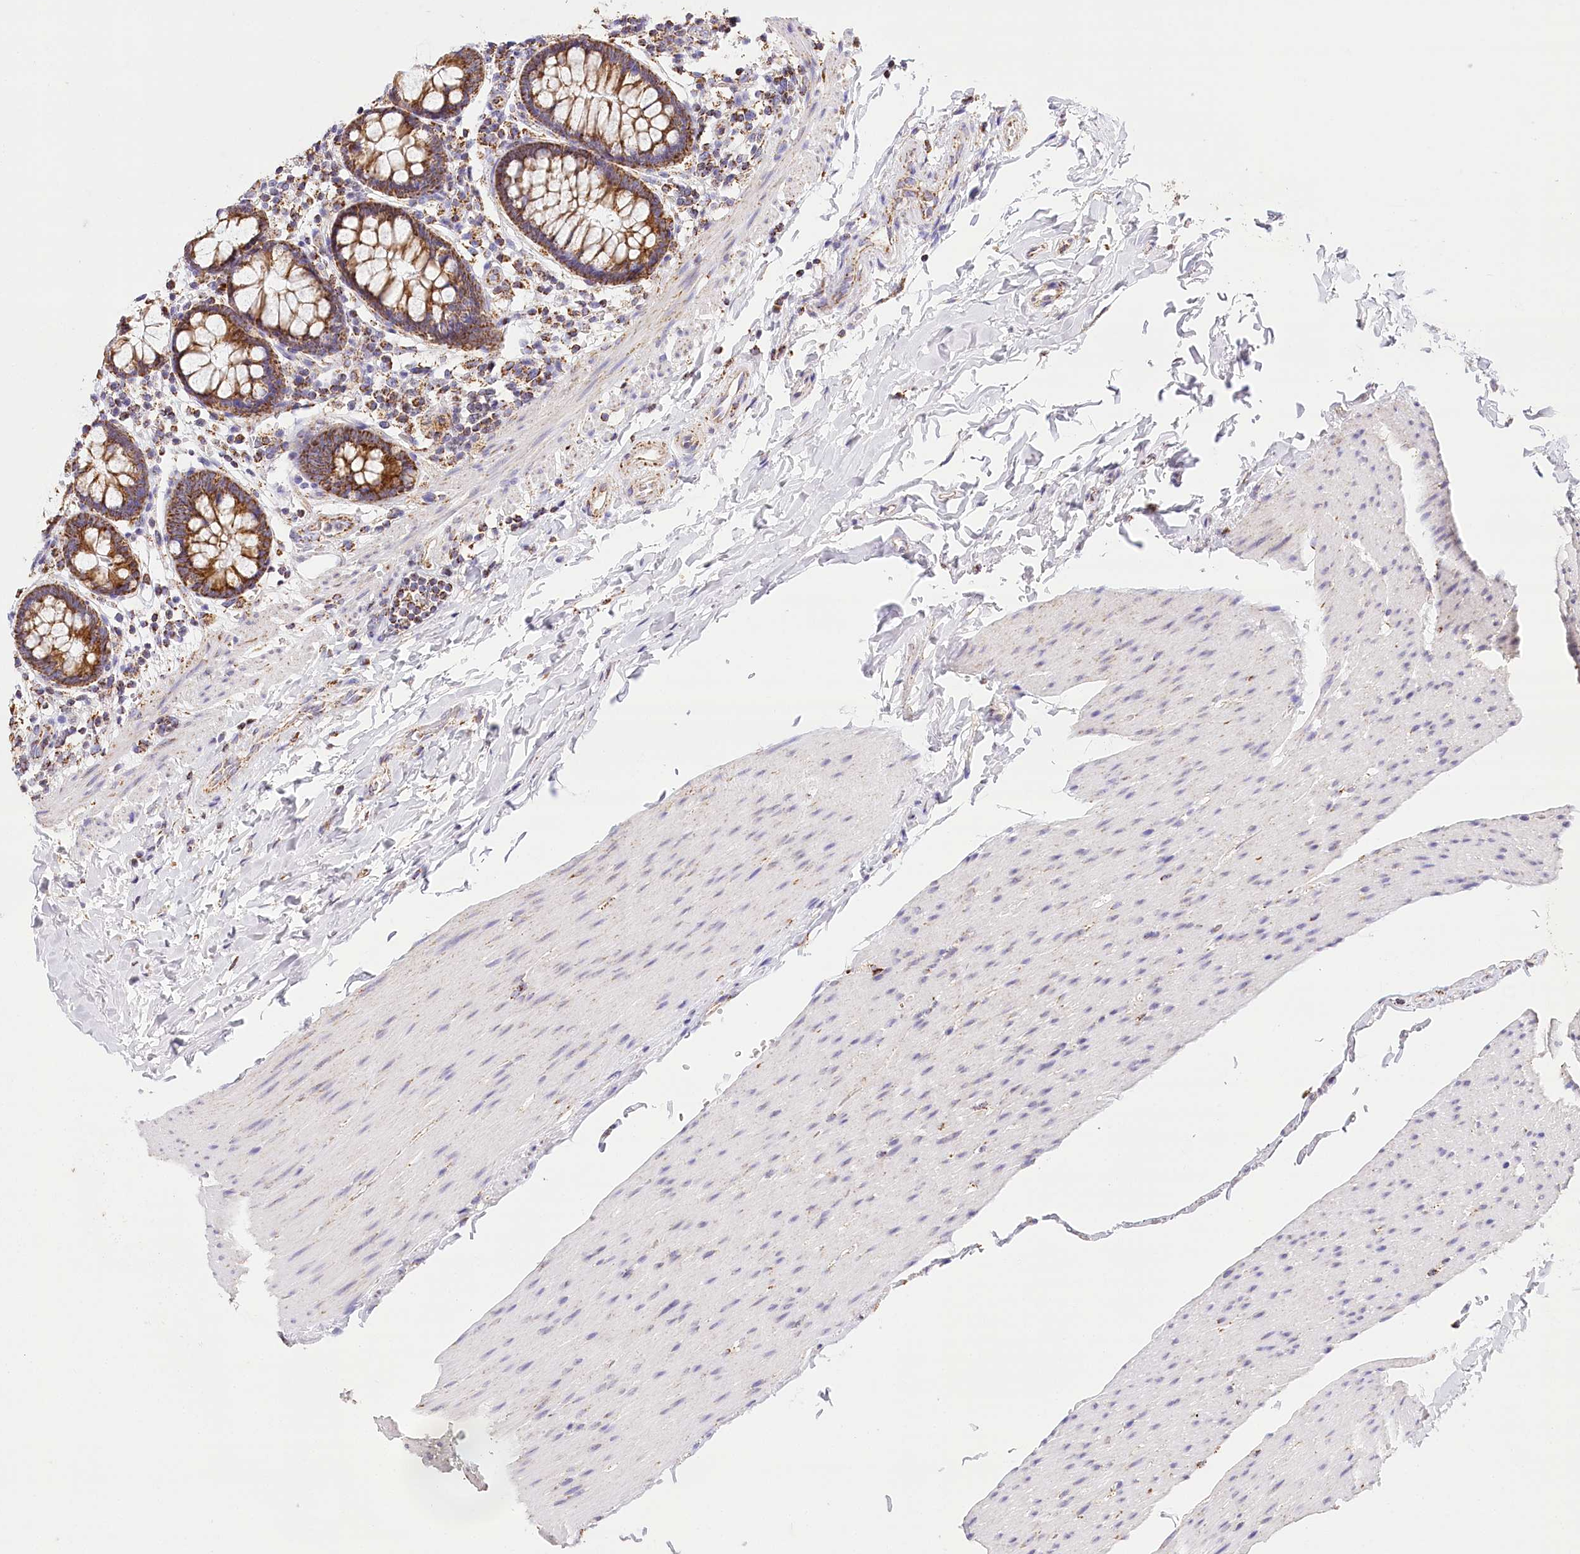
{"staining": {"intensity": "moderate", "quantity": ">75%", "location": "cytoplasmic/membranous"}, "tissue": "colon", "cell_type": "Endothelial cells", "image_type": "normal", "snomed": [{"axis": "morphology", "description": "Normal tissue, NOS"}, {"axis": "topography", "description": "Colon"}], "caption": "The image exhibits staining of benign colon, revealing moderate cytoplasmic/membranous protein expression (brown color) within endothelial cells.", "gene": "LSS", "patient": {"sex": "female", "age": 80}}